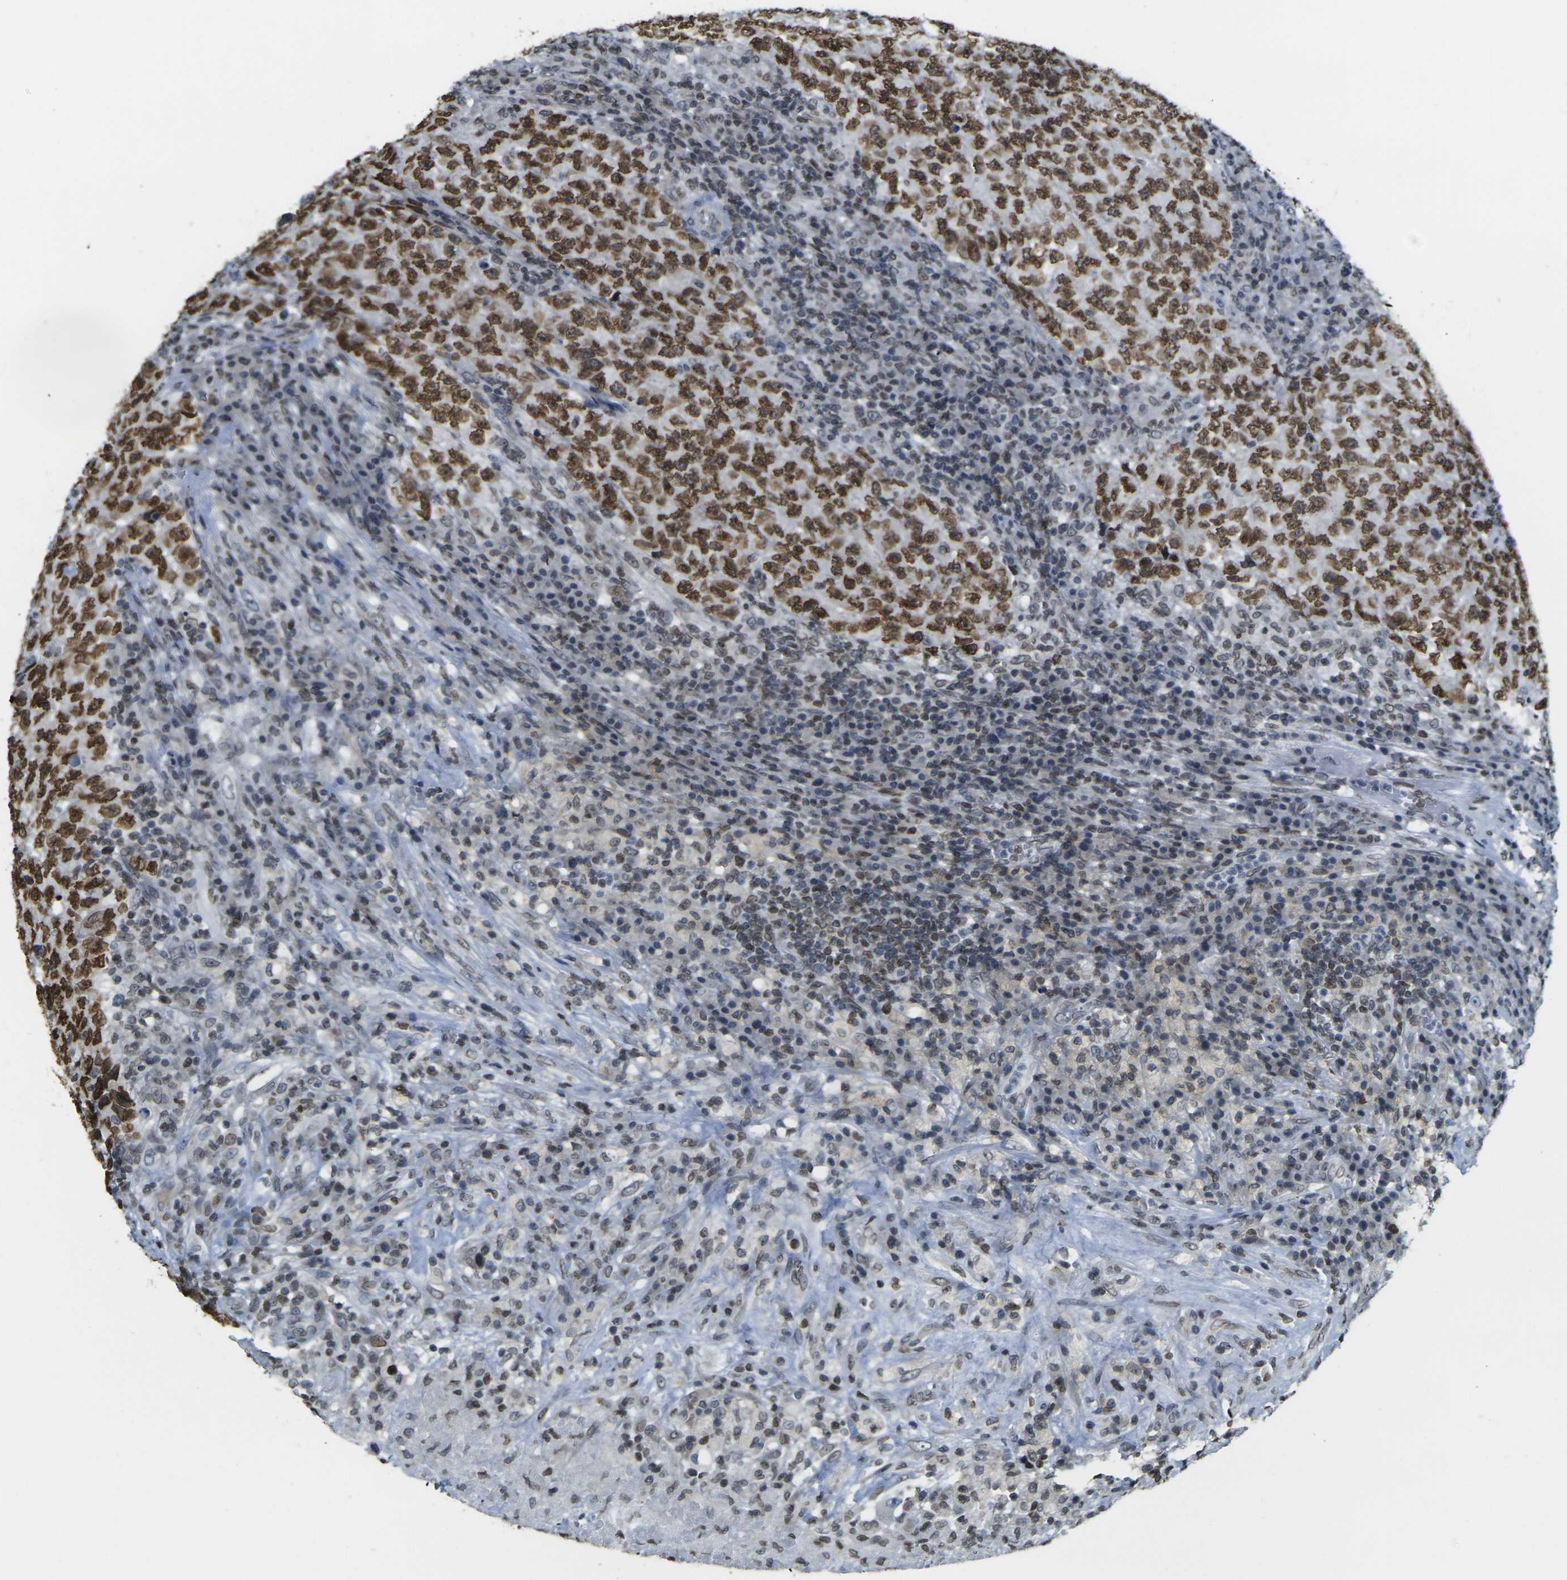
{"staining": {"intensity": "strong", "quantity": ">75%", "location": "cytoplasmic/membranous,nuclear"}, "tissue": "testis cancer", "cell_type": "Tumor cells", "image_type": "cancer", "snomed": [{"axis": "morphology", "description": "Necrosis, NOS"}, {"axis": "morphology", "description": "Carcinoma, Embryonal, NOS"}, {"axis": "topography", "description": "Testis"}], "caption": "Protein staining shows strong cytoplasmic/membranous and nuclear staining in about >75% of tumor cells in testis cancer. (brown staining indicates protein expression, while blue staining denotes nuclei).", "gene": "BRDT", "patient": {"sex": "male", "age": 19}}